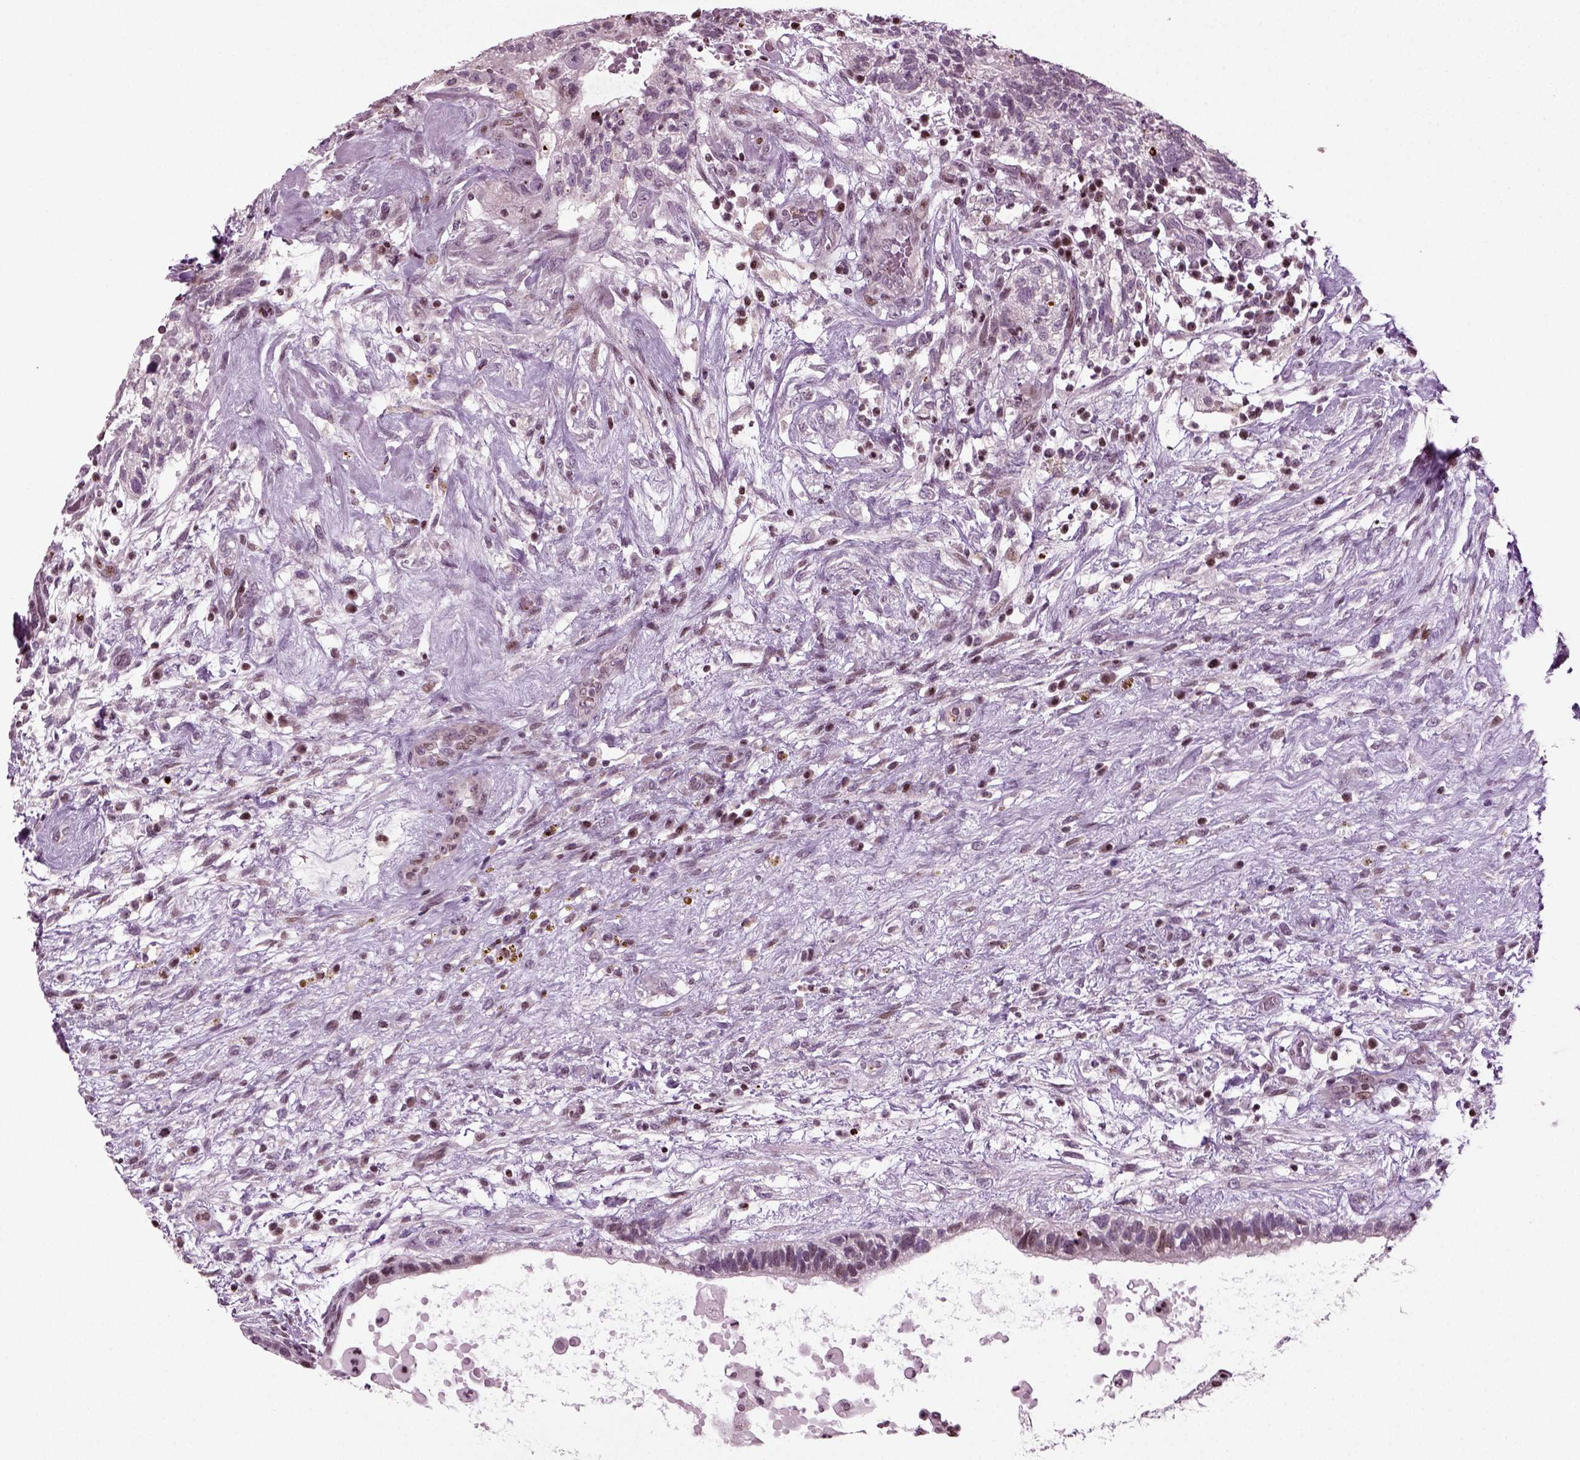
{"staining": {"intensity": "weak", "quantity": "<25%", "location": "nuclear"}, "tissue": "testis cancer", "cell_type": "Tumor cells", "image_type": "cancer", "snomed": [{"axis": "morphology", "description": "Normal tissue, NOS"}, {"axis": "morphology", "description": "Carcinoma, Embryonal, NOS"}, {"axis": "topography", "description": "Testis"}, {"axis": "topography", "description": "Epididymis"}], "caption": "Protein analysis of testis cancer shows no significant positivity in tumor cells.", "gene": "HEYL", "patient": {"sex": "male", "age": 32}}